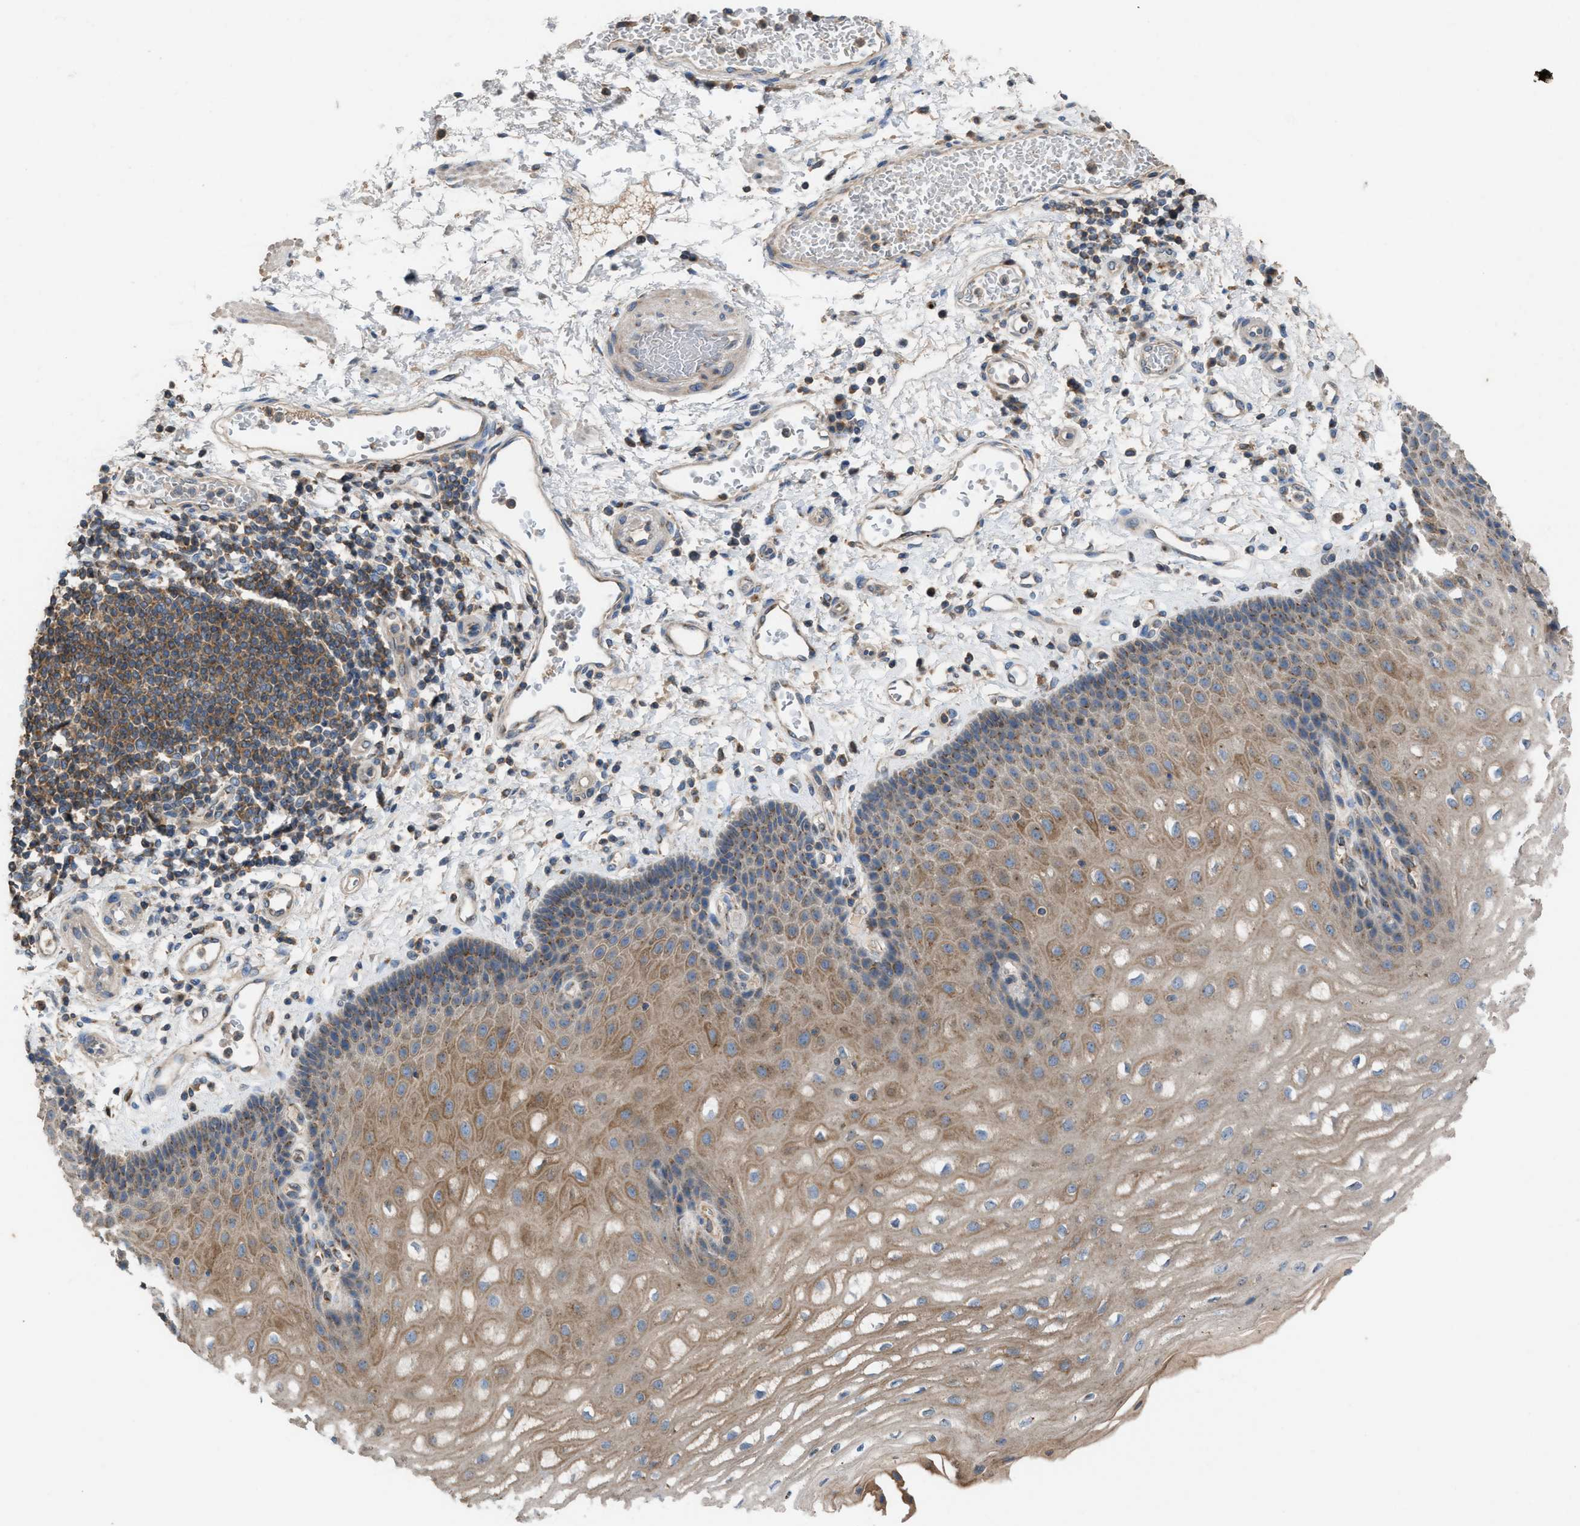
{"staining": {"intensity": "moderate", "quantity": ">75%", "location": "cytoplasmic/membranous"}, "tissue": "esophagus", "cell_type": "Squamous epithelial cells", "image_type": "normal", "snomed": [{"axis": "morphology", "description": "Normal tissue, NOS"}, {"axis": "topography", "description": "Esophagus"}], "caption": "Brown immunohistochemical staining in benign esophagus demonstrates moderate cytoplasmic/membranous staining in approximately >75% of squamous epithelial cells. The staining was performed using DAB to visualize the protein expression in brown, while the nuclei were stained in blue with hematoxylin (Magnification: 20x).", "gene": "TPK1", "patient": {"sex": "male", "age": 54}}